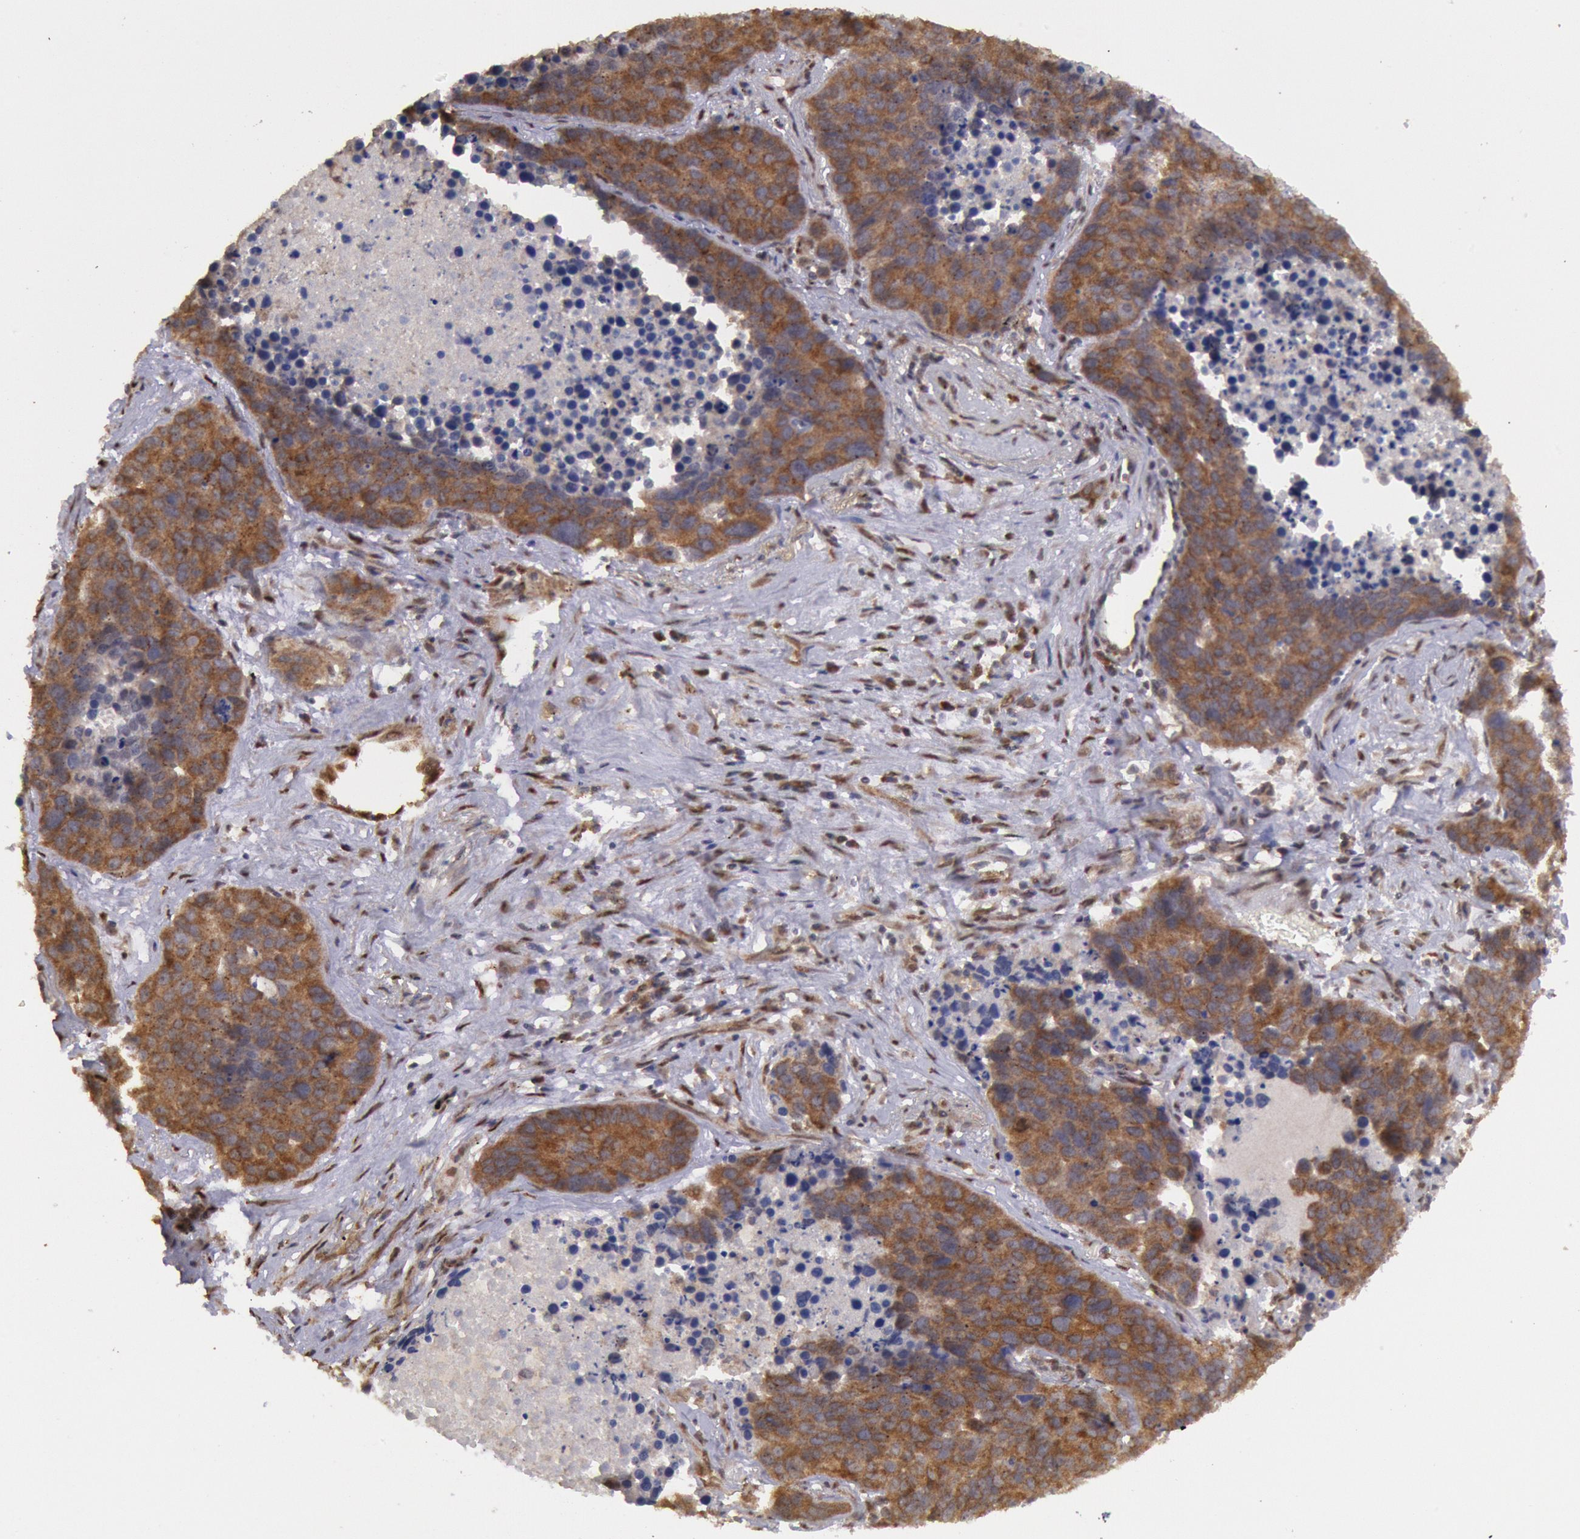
{"staining": {"intensity": "strong", "quantity": ">75%", "location": "cytoplasmic/membranous"}, "tissue": "lung cancer", "cell_type": "Tumor cells", "image_type": "cancer", "snomed": [{"axis": "morphology", "description": "Carcinoid, malignant, NOS"}, {"axis": "topography", "description": "Lung"}], "caption": "IHC (DAB (3,3'-diaminobenzidine)) staining of human lung cancer (malignant carcinoid) shows strong cytoplasmic/membranous protein staining in about >75% of tumor cells.", "gene": "STX17", "patient": {"sex": "male", "age": 60}}